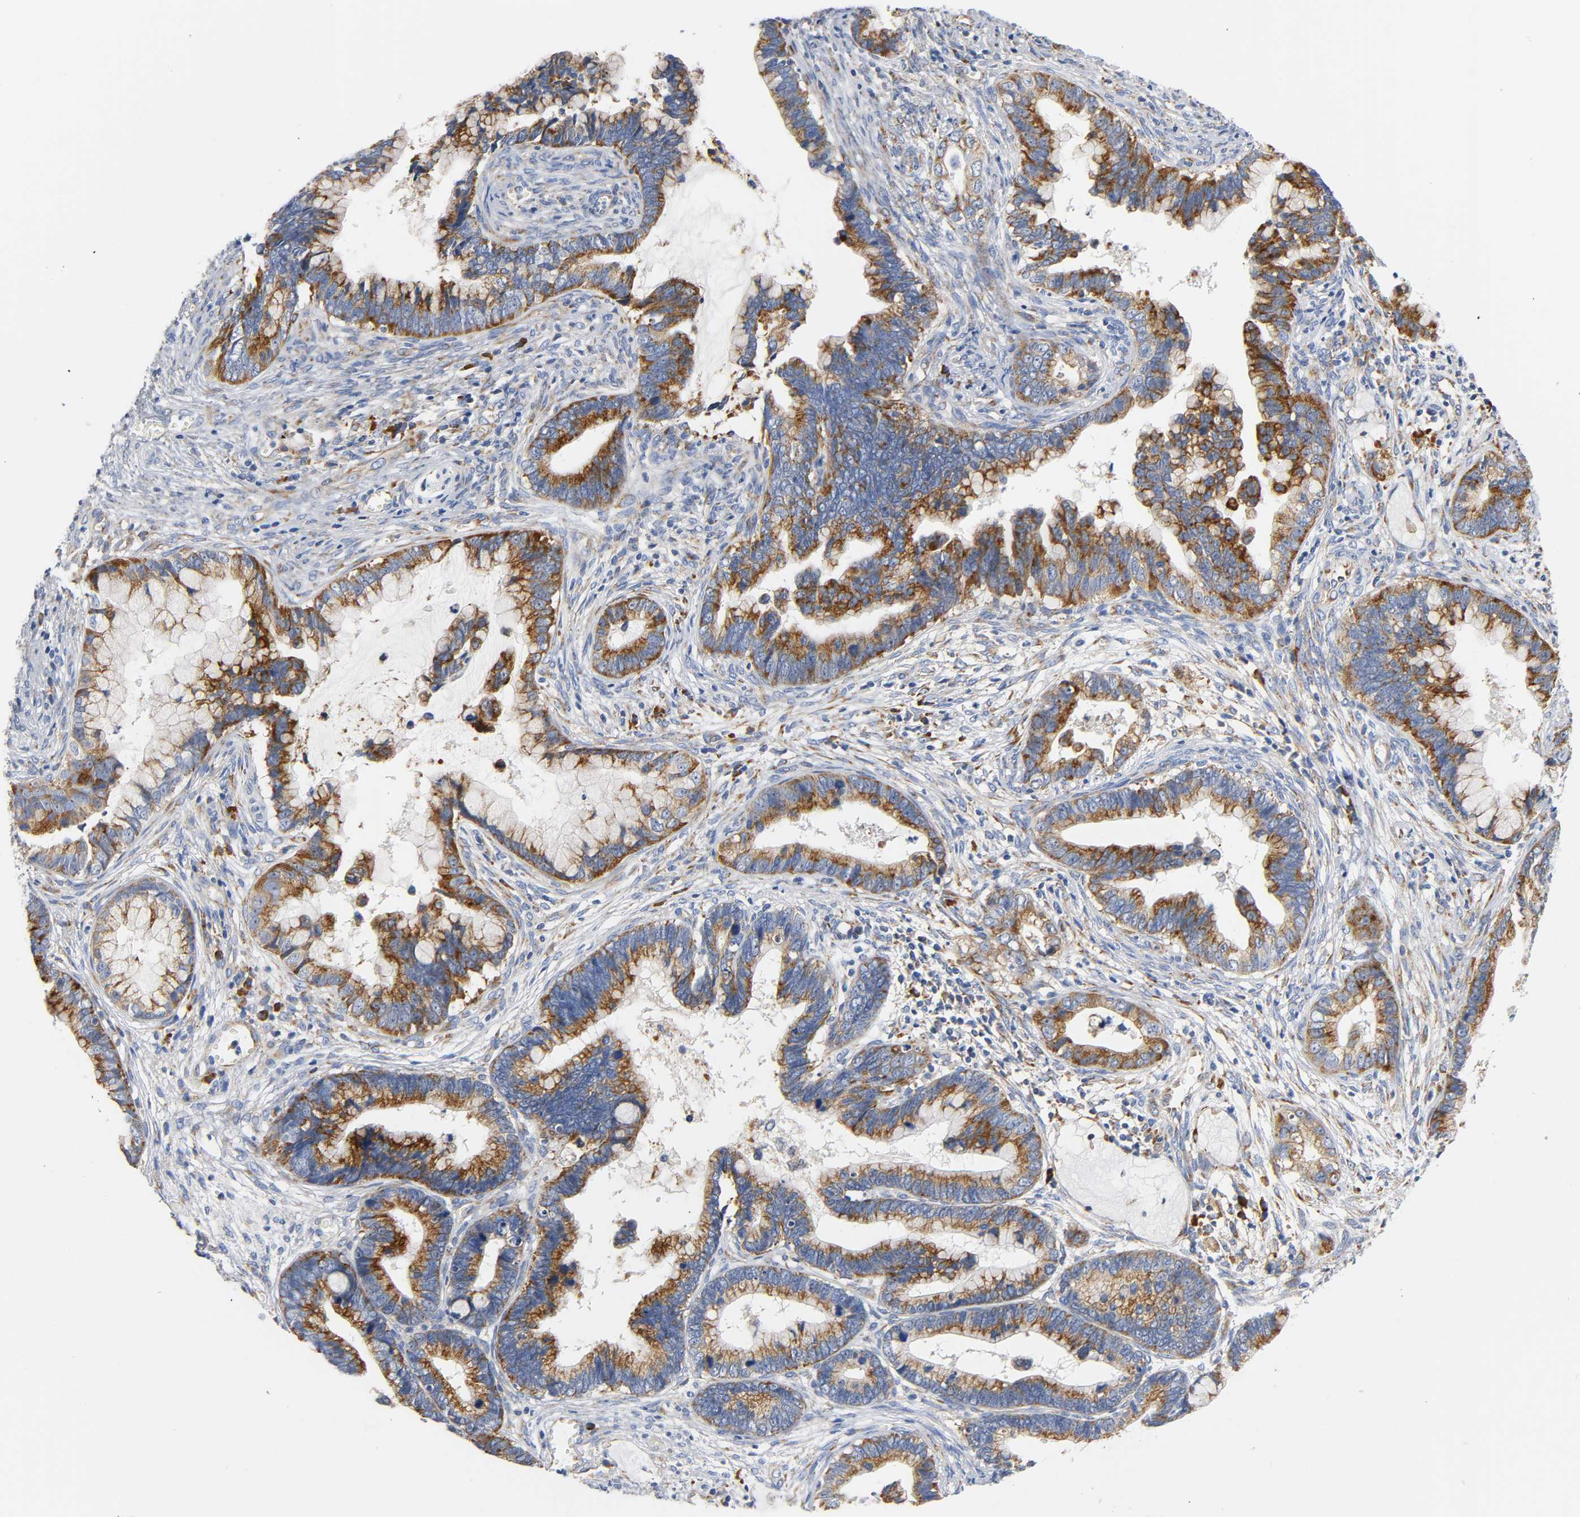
{"staining": {"intensity": "strong", "quantity": ">75%", "location": "cytoplasmic/membranous"}, "tissue": "cervical cancer", "cell_type": "Tumor cells", "image_type": "cancer", "snomed": [{"axis": "morphology", "description": "Adenocarcinoma, NOS"}, {"axis": "topography", "description": "Cervix"}], "caption": "Immunohistochemistry (IHC) photomicrograph of neoplastic tissue: human cervical cancer (adenocarcinoma) stained using immunohistochemistry (IHC) reveals high levels of strong protein expression localized specifically in the cytoplasmic/membranous of tumor cells, appearing as a cytoplasmic/membranous brown color.", "gene": "REL", "patient": {"sex": "female", "age": 44}}